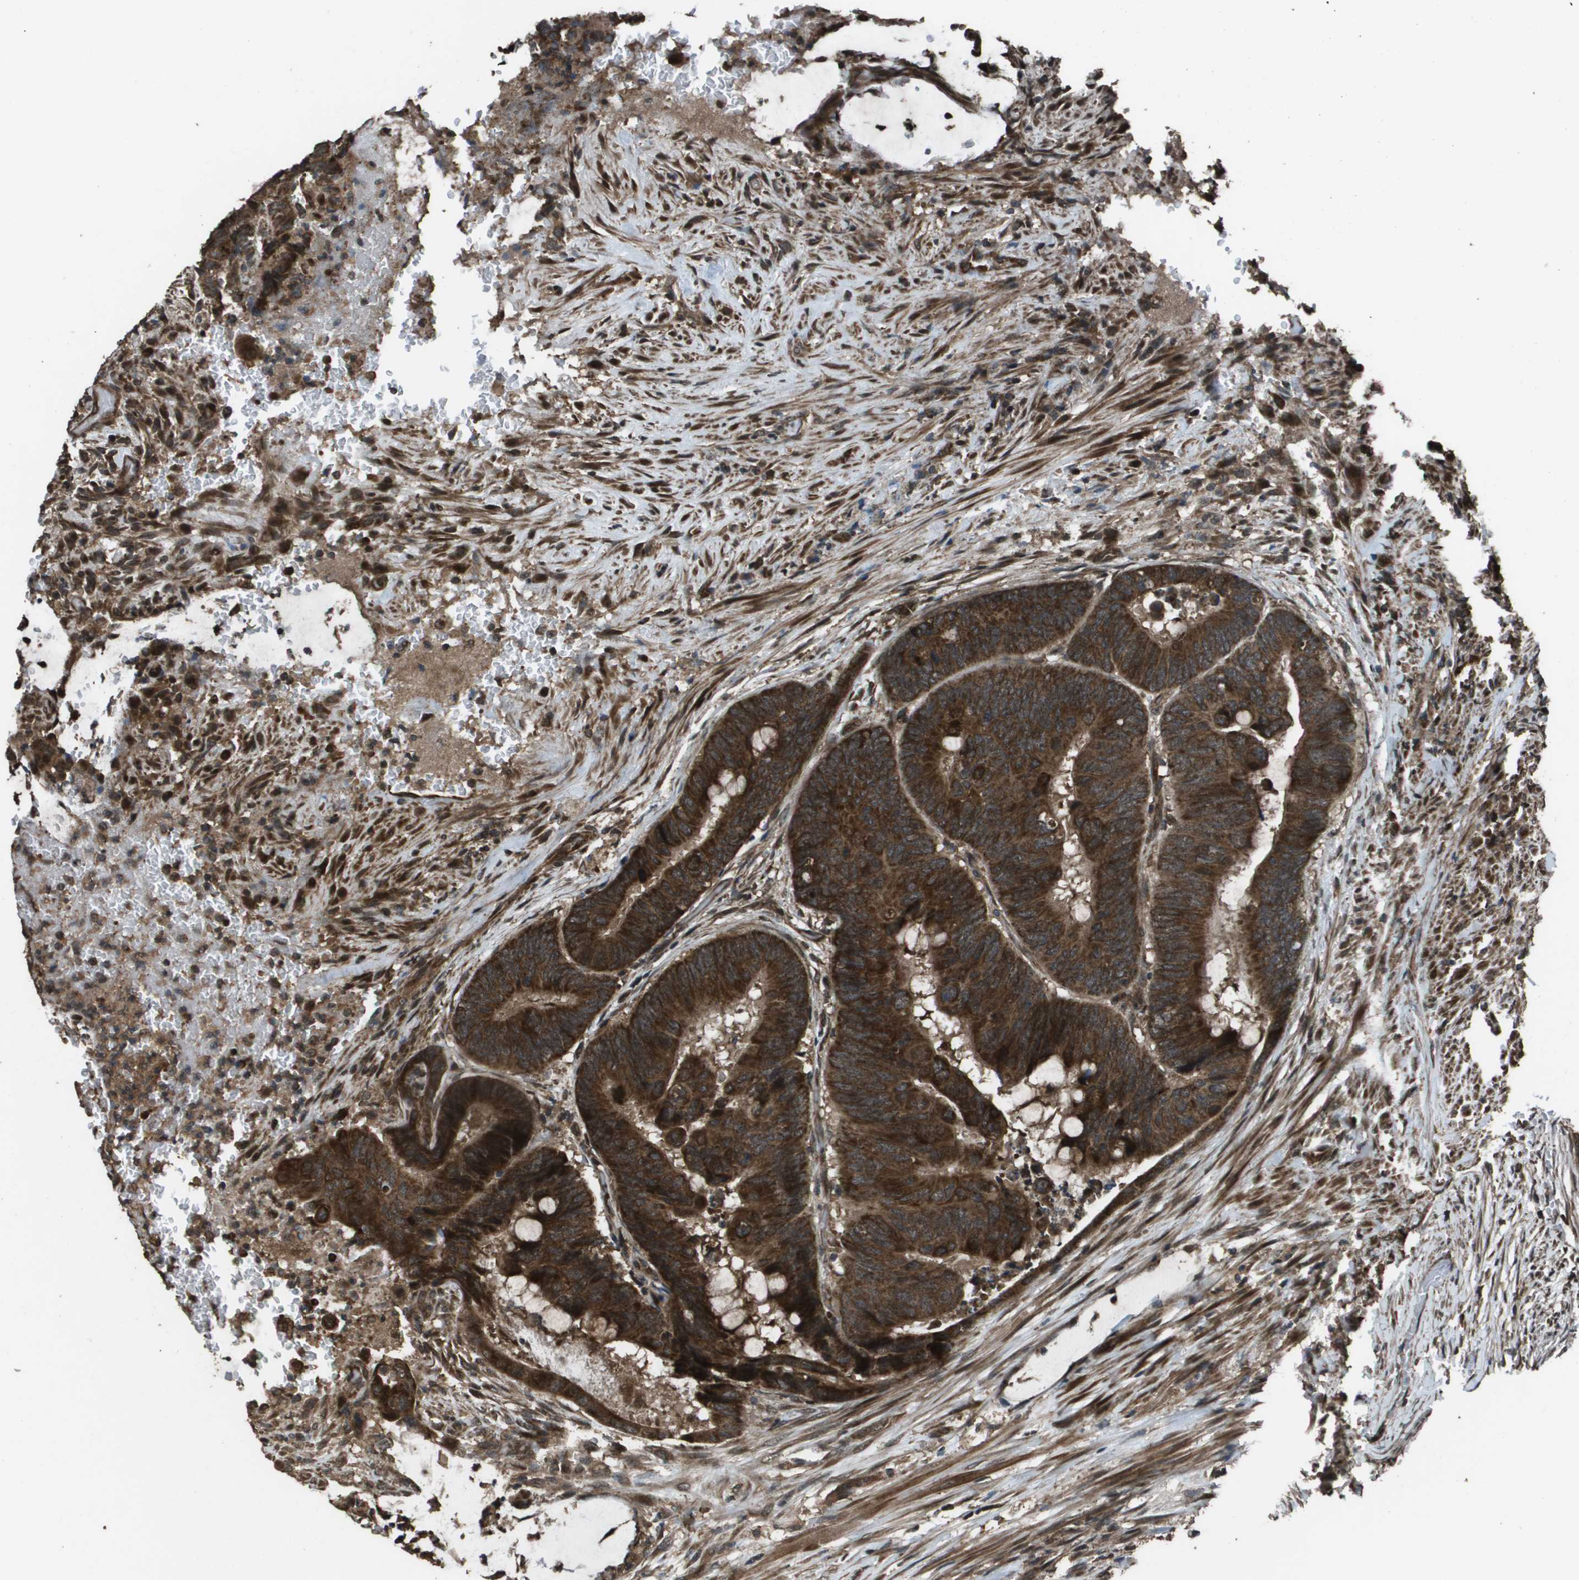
{"staining": {"intensity": "strong", "quantity": ">75%", "location": "cytoplasmic/membranous"}, "tissue": "colorectal cancer", "cell_type": "Tumor cells", "image_type": "cancer", "snomed": [{"axis": "morphology", "description": "Normal tissue, NOS"}, {"axis": "morphology", "description": "Adenocarcinoma, NOS"}, {"axis": "topography", "description": "Rectum"}], "caption": "Immunohistochemistry (IHC) image of neoplastic tissue: human adenocarcinoma (colorectal) stained using IHC displays high levels of strong protein expression localized specifically in the cytoplasmic/membranous of tumor cells, appearing as a cytoplasmic/membranous brown color.", "gene": "FIG4", "patient": {"sex": "male", "age": 92}}